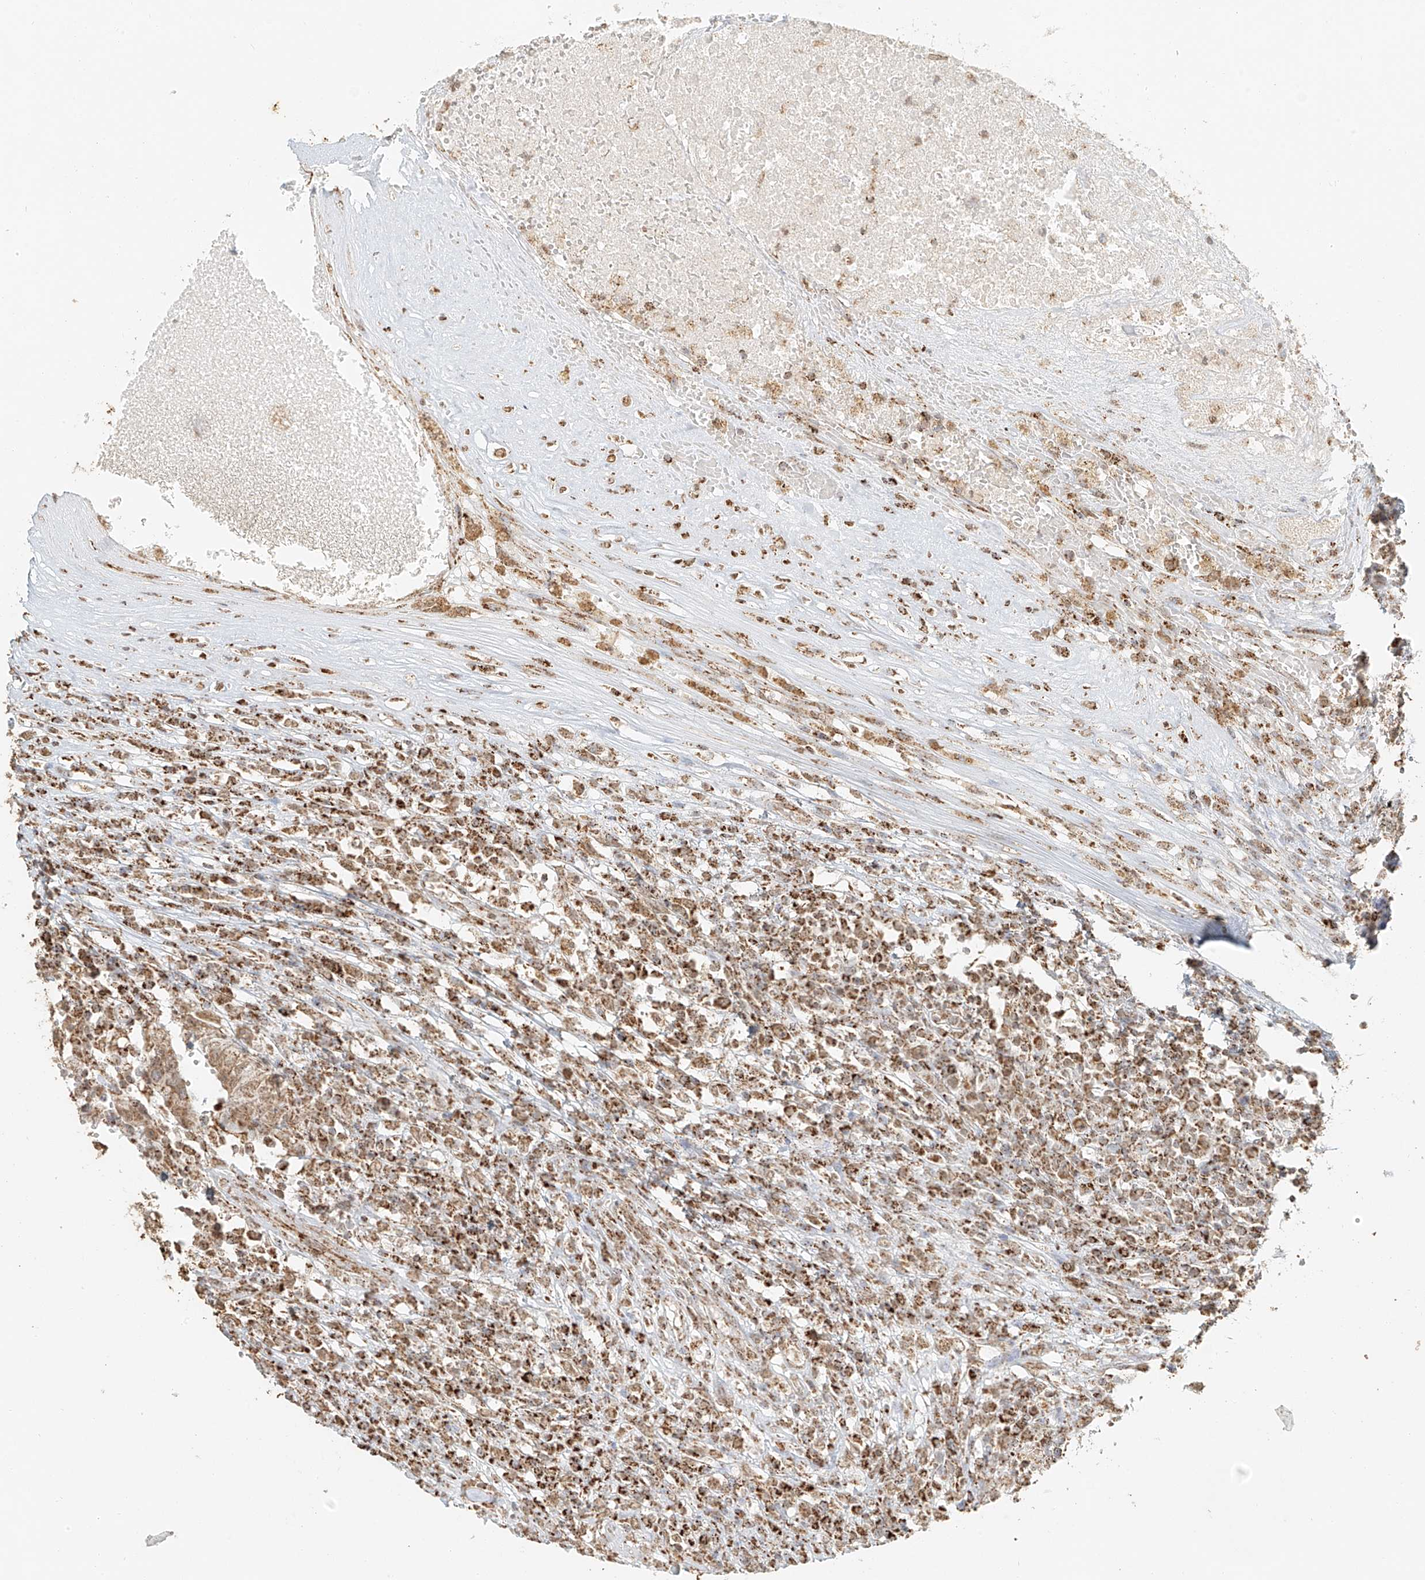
{"staining": {"intensity": "moderate", "quantity": ">75%", "location": "cytoplasmic/membranous"}, "tissue": "testis cancer", "cell_type": "Tumor cells", "image_type": "cancer", "snomed": [{"axis": "morphology", "description": "Carcinoma, Embryonal, NOS"}, {"axis": "topography", "description": "Testis"}], "caption": "Immunohistochemical staining of human testis embryonal carcinoma demonstrates medium levels of moderate cytoplasmic/membranous protein expression in approximately >75% of tumor cells.", "gene": "MIPEP", "patient": {"sex": "male", "age": 26}}